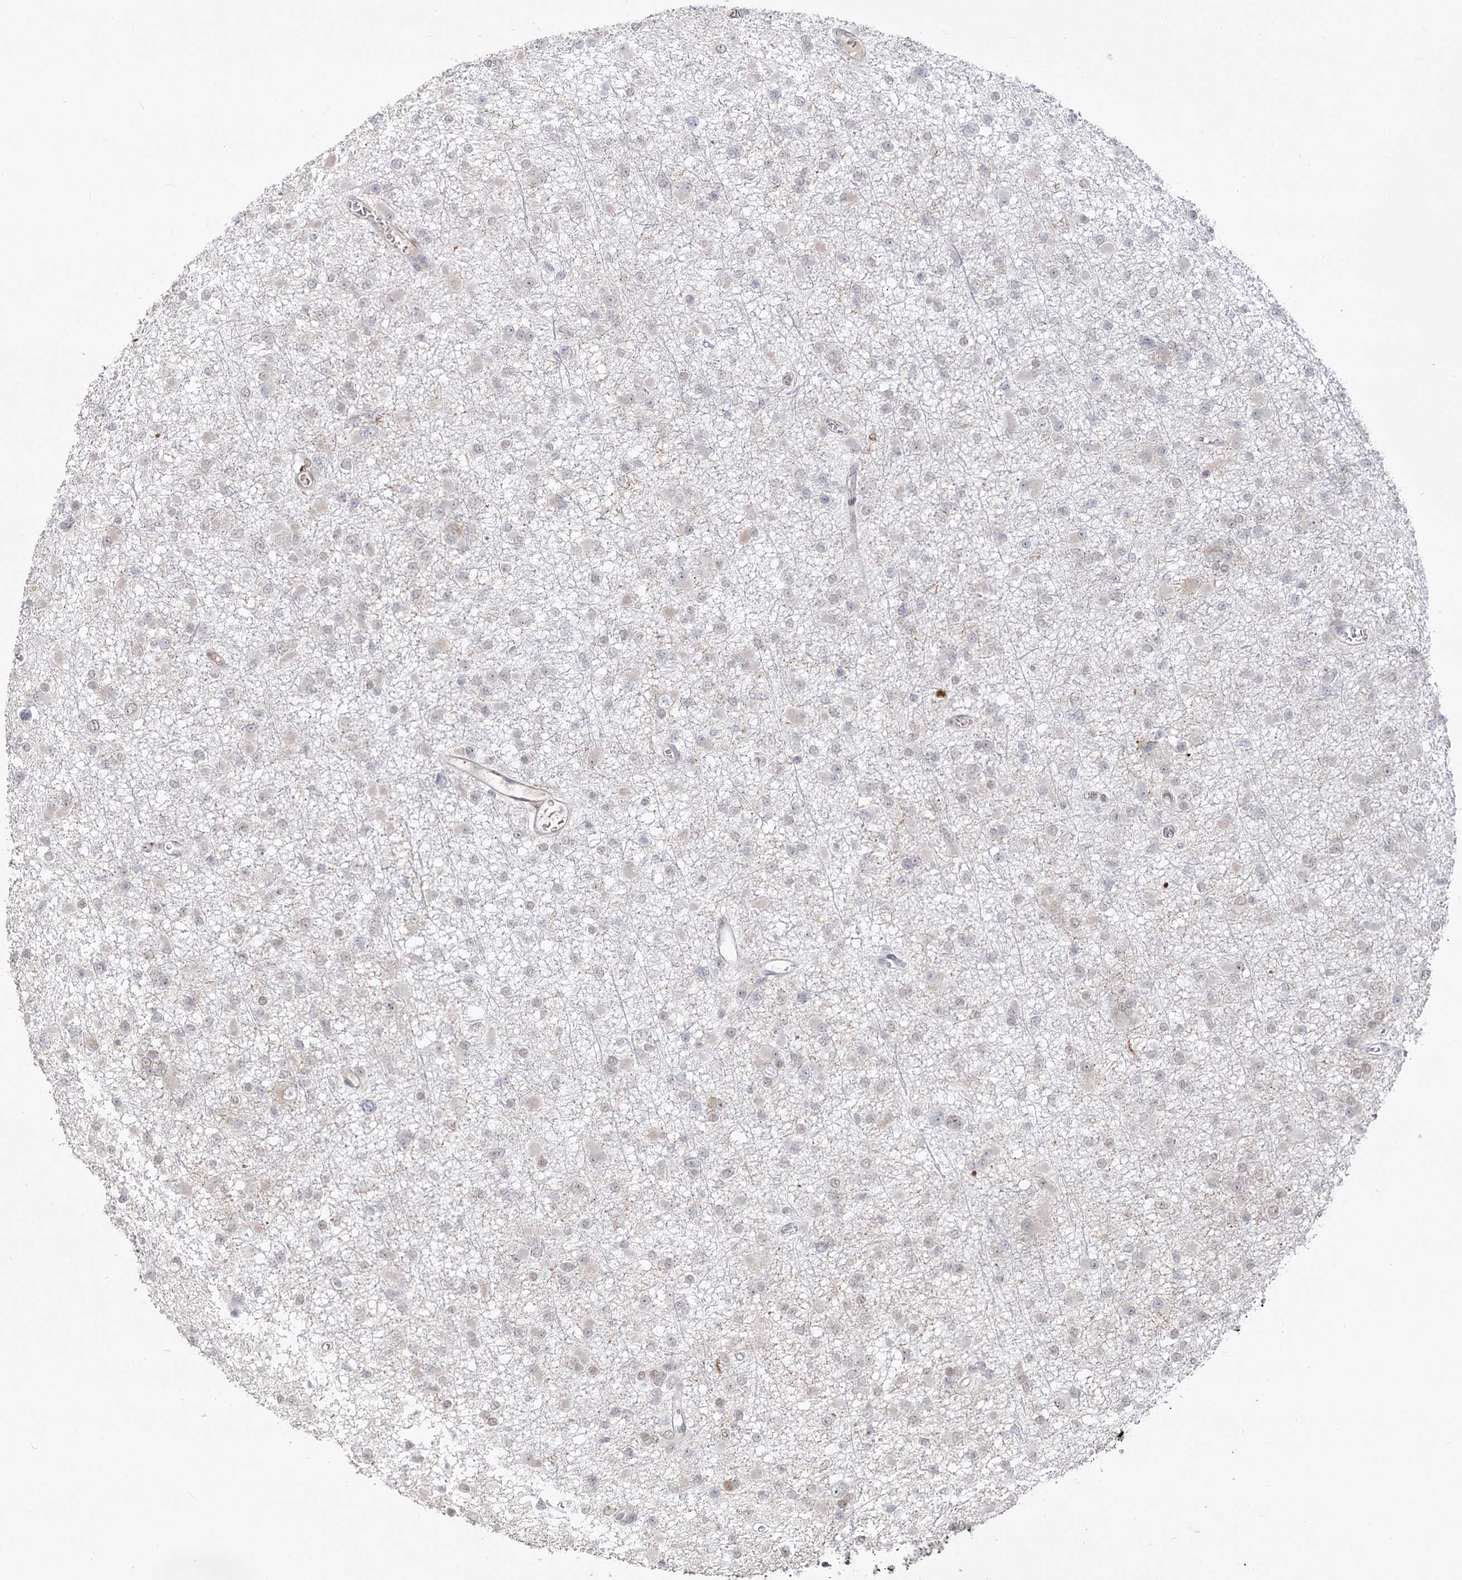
{"staining": {"intensity": "negative", "quantity": "none", "location": "none"}, "tissue": "glioma", "cell_type": "Tumor cells", "image_type": "cancer", "snomed": [{"axis": "morphology", "description": "Glioma, malignant, Low grade"}, {"axis": "topography", "description": "Brain"}], "caption": "Immunohistochemistry of human glioma shows no positivity in tumor cells. (DAB (3,3'-diaminobenzidine) immunohistochemistry visualized using brightfield microscopy, high magnification).", "gene": "ZSCAN23", "patient": {"sex": "female", "age": 22}}